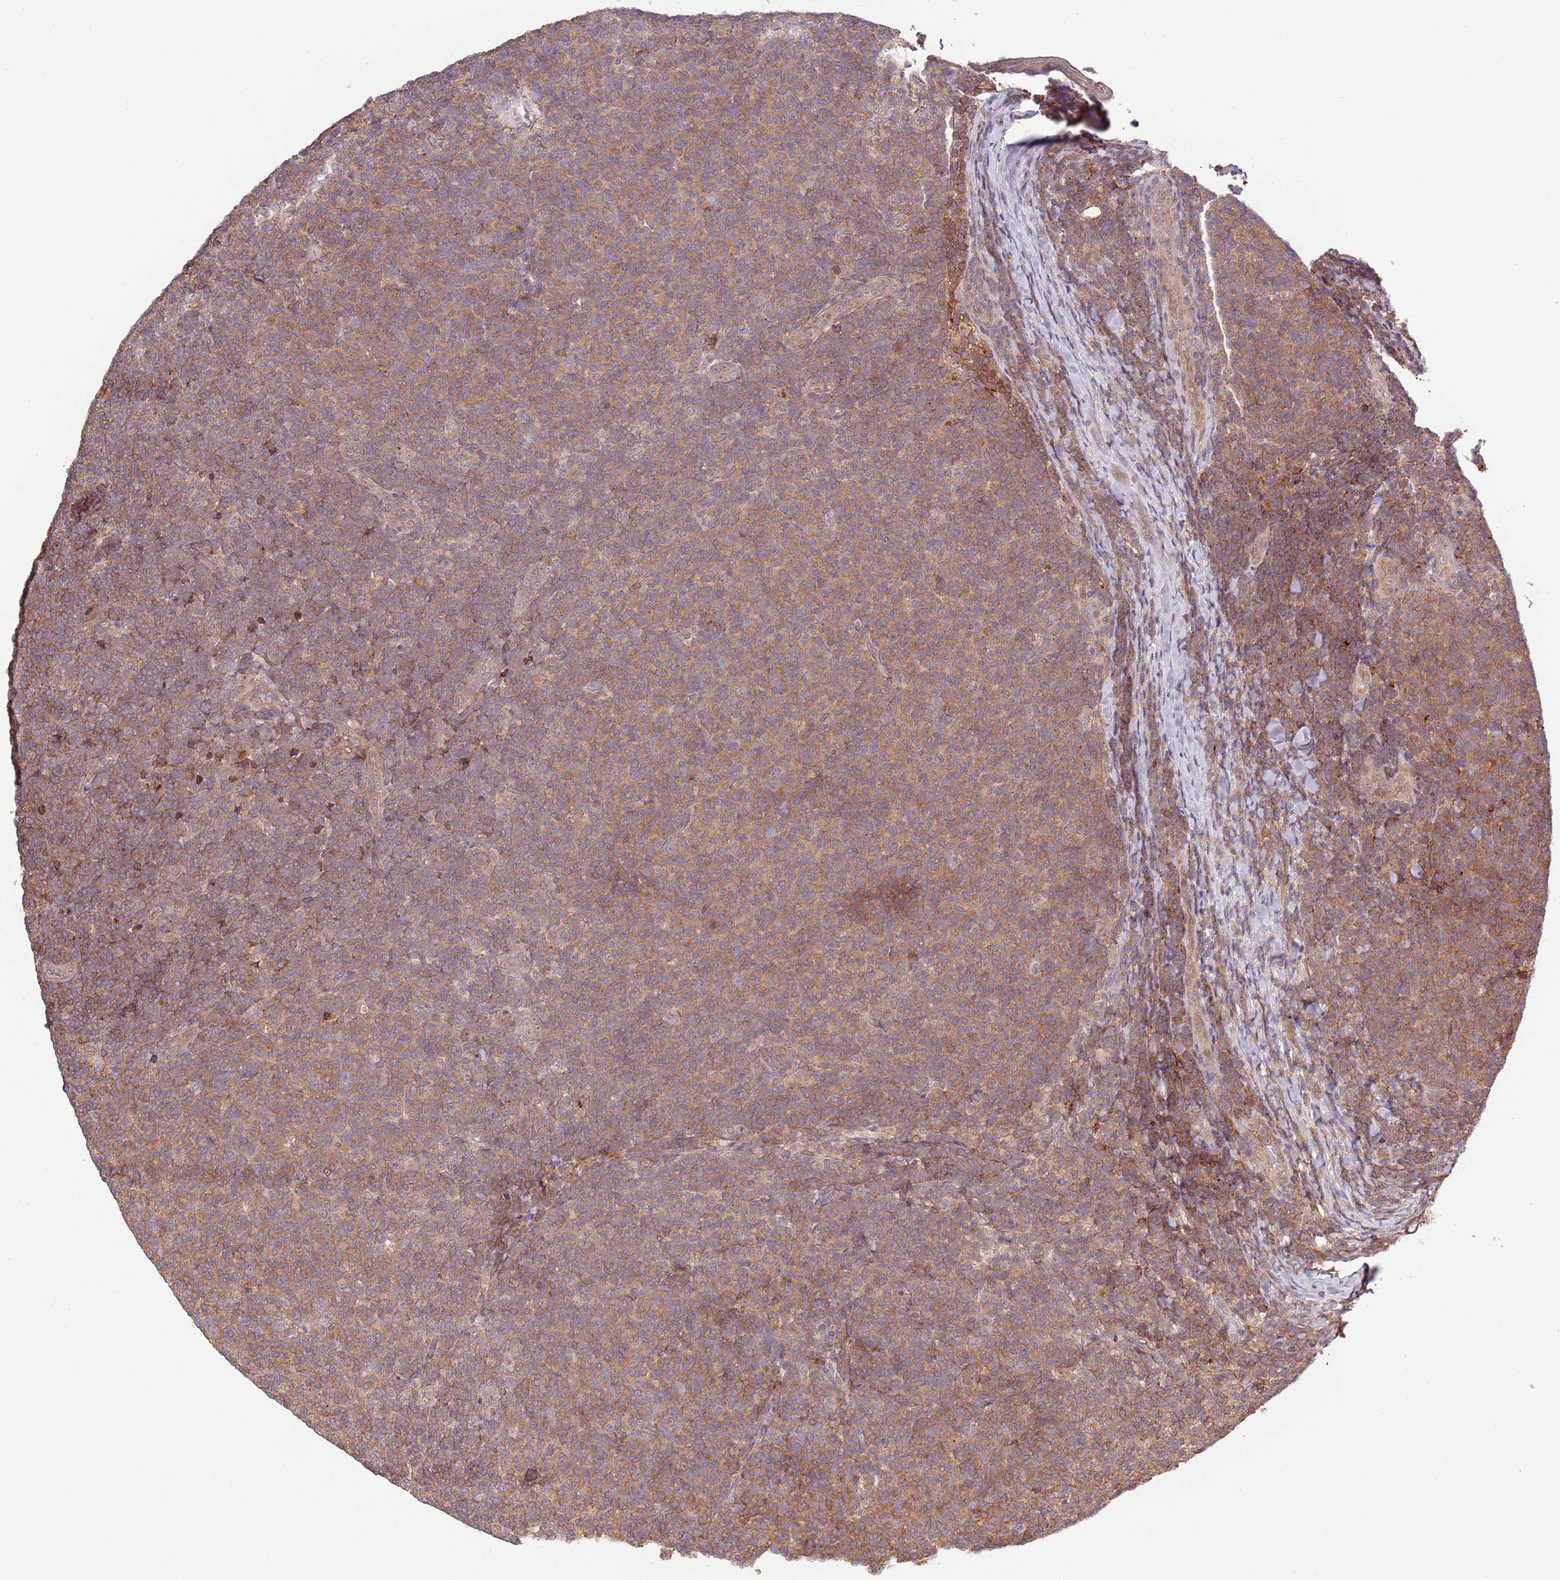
{"staining": {"intensity": "moderate", "quantity": ">75%", "location": "cytoplasmic/membranous"}, "tissue": "lymphoma", "cell_type": "Tumor cells", "image_type": "cancer", "snomed": [{"axis": "morphology", "description": "Malignant lymphoma, non-Hodgkin's type, Low grade"}, {"axis": "topography", "description": "Lymph node"}], "caption": "Immunohistochemistry of lymphoma demonstrates medium levels of moderate cytoplasmic/membranous staining in about >75% of tumor cells.", "gene": "ZNF624", "patient": {"sex": "male", "age": 66}}